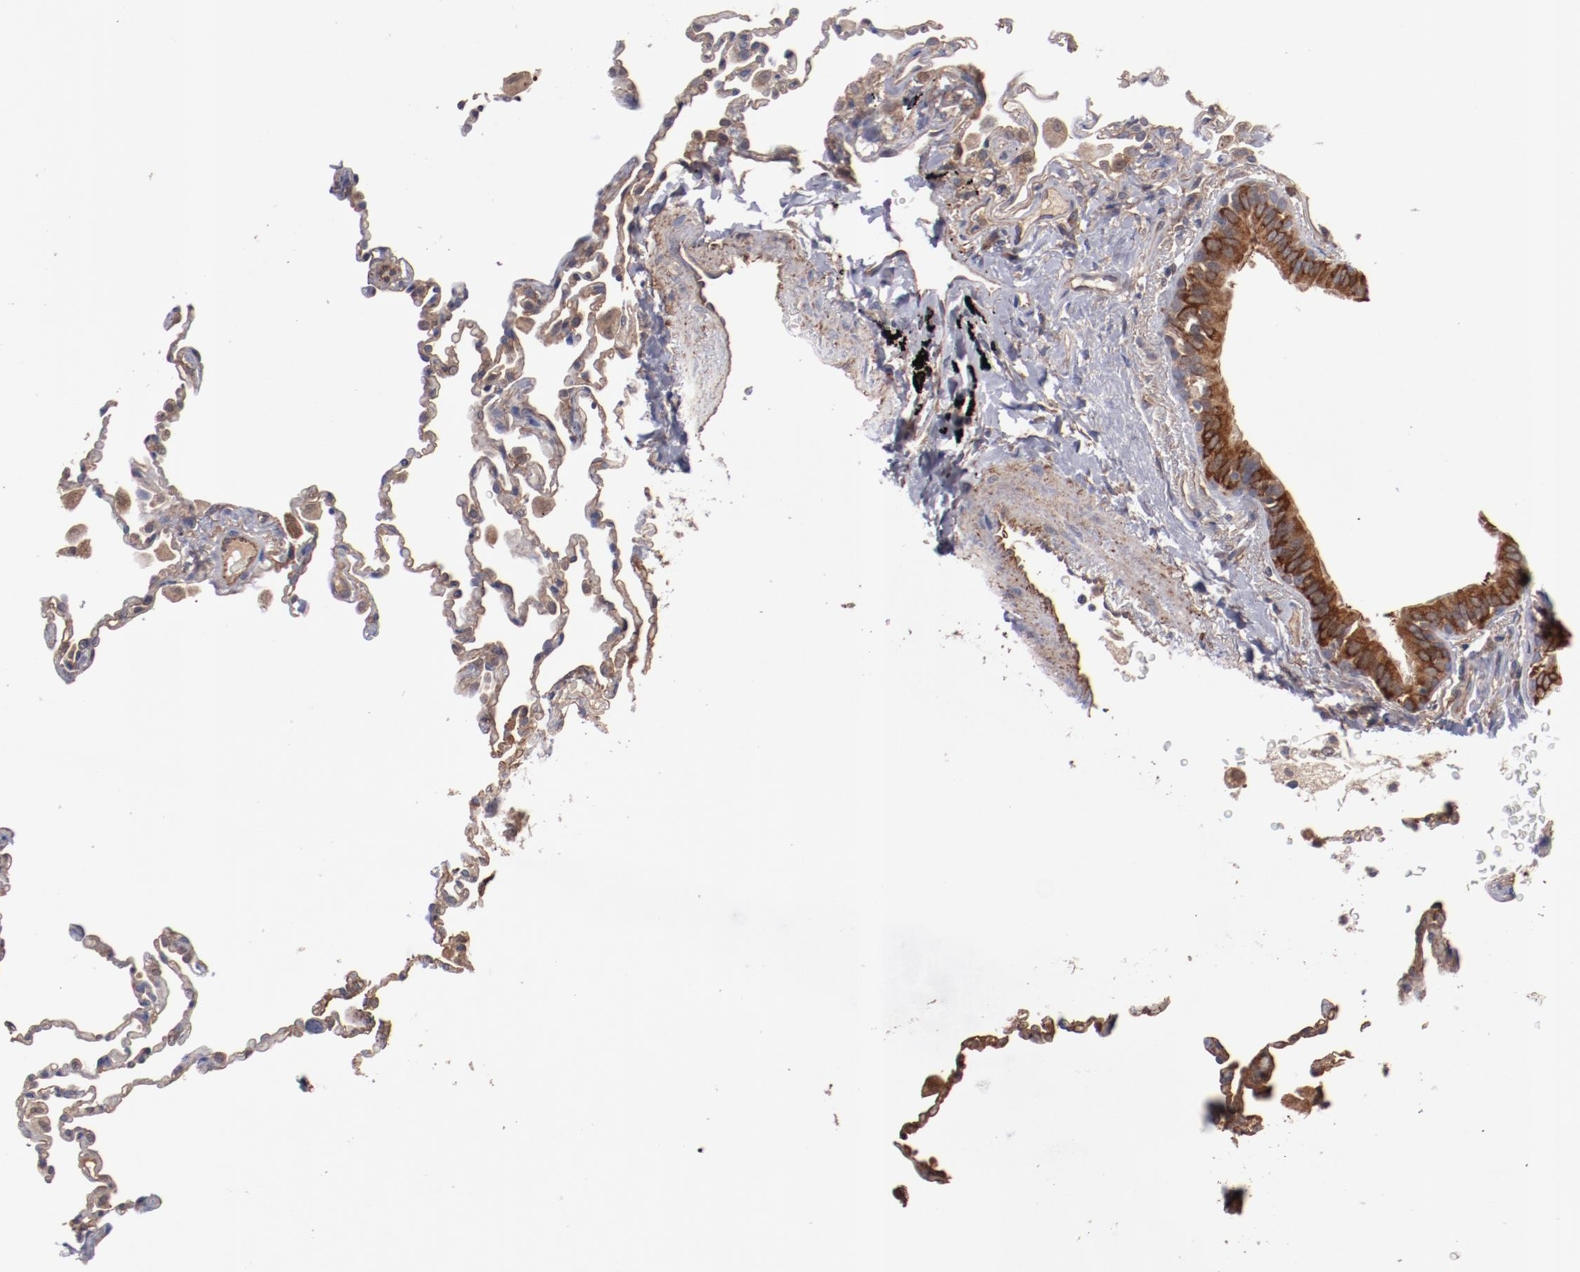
{"staining": {"intensity": "moderate", "quantity": "25%-75%", "location": "cytoplasmic/membranous"}, "tissue": "lung", "cell_type": "Alveolar cells", "image_type": "normal", "snomed": [{"axis": "morphology", "description": "Normal tissue, NOS"}, {"axis": "topography", "description": "Lung"}], "caption": "Alveolar cells reveal medium levels of moderate cytoplasmic/membranous expression in approximately 25%-75% of cells in normal human lung. Nuclei are stained in blue.", "gene": "DNAAF2", "patient": {"sex": "male", "age": 59}}